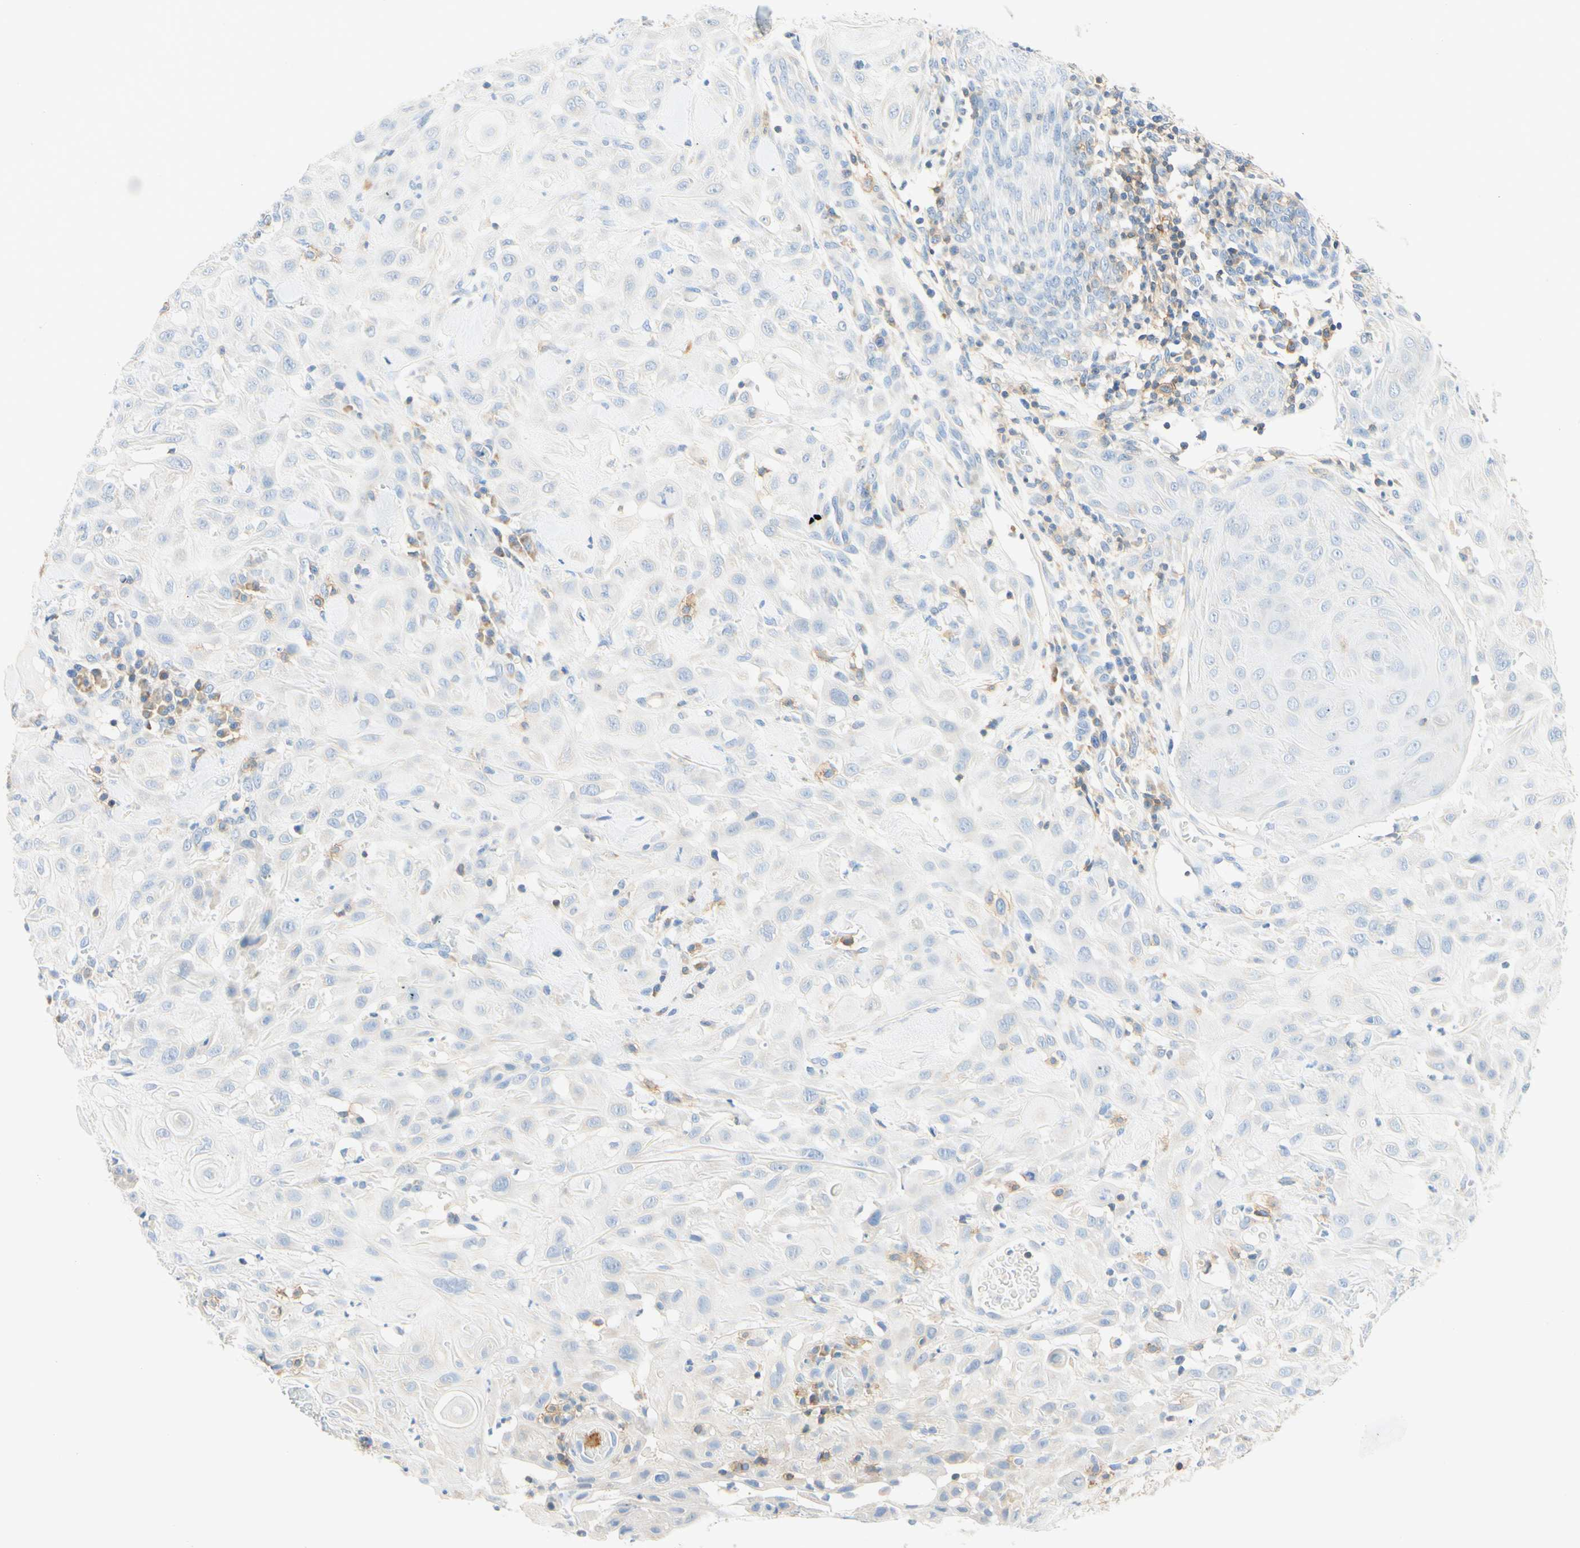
{"staining": {"intensity": "negative", "quantity": "none", "location": "none"}, "tissue": "skin cancer", "cell_type": "Tumor cells", "image_type": "cancer", "snomed": [{"axis": "morphology", "description": "Squamous cell carcinoma, NOS"}, {"axis": "topography", "description": "Skin"}], "caption": "A high-resolution histopathology image shows immunohistochemistry (IHC) staining of squamous cell carcinoma (skin), which shows no significant positivity in tumor cells. (Stains: DAB (3,3'-diaminobenzidine) IHC with hematoxylin counter stain, Microscopy: brightfield microscopy at high magnification).", "gene": "LAT", "patient": {"sex": "male", "age": 24}}